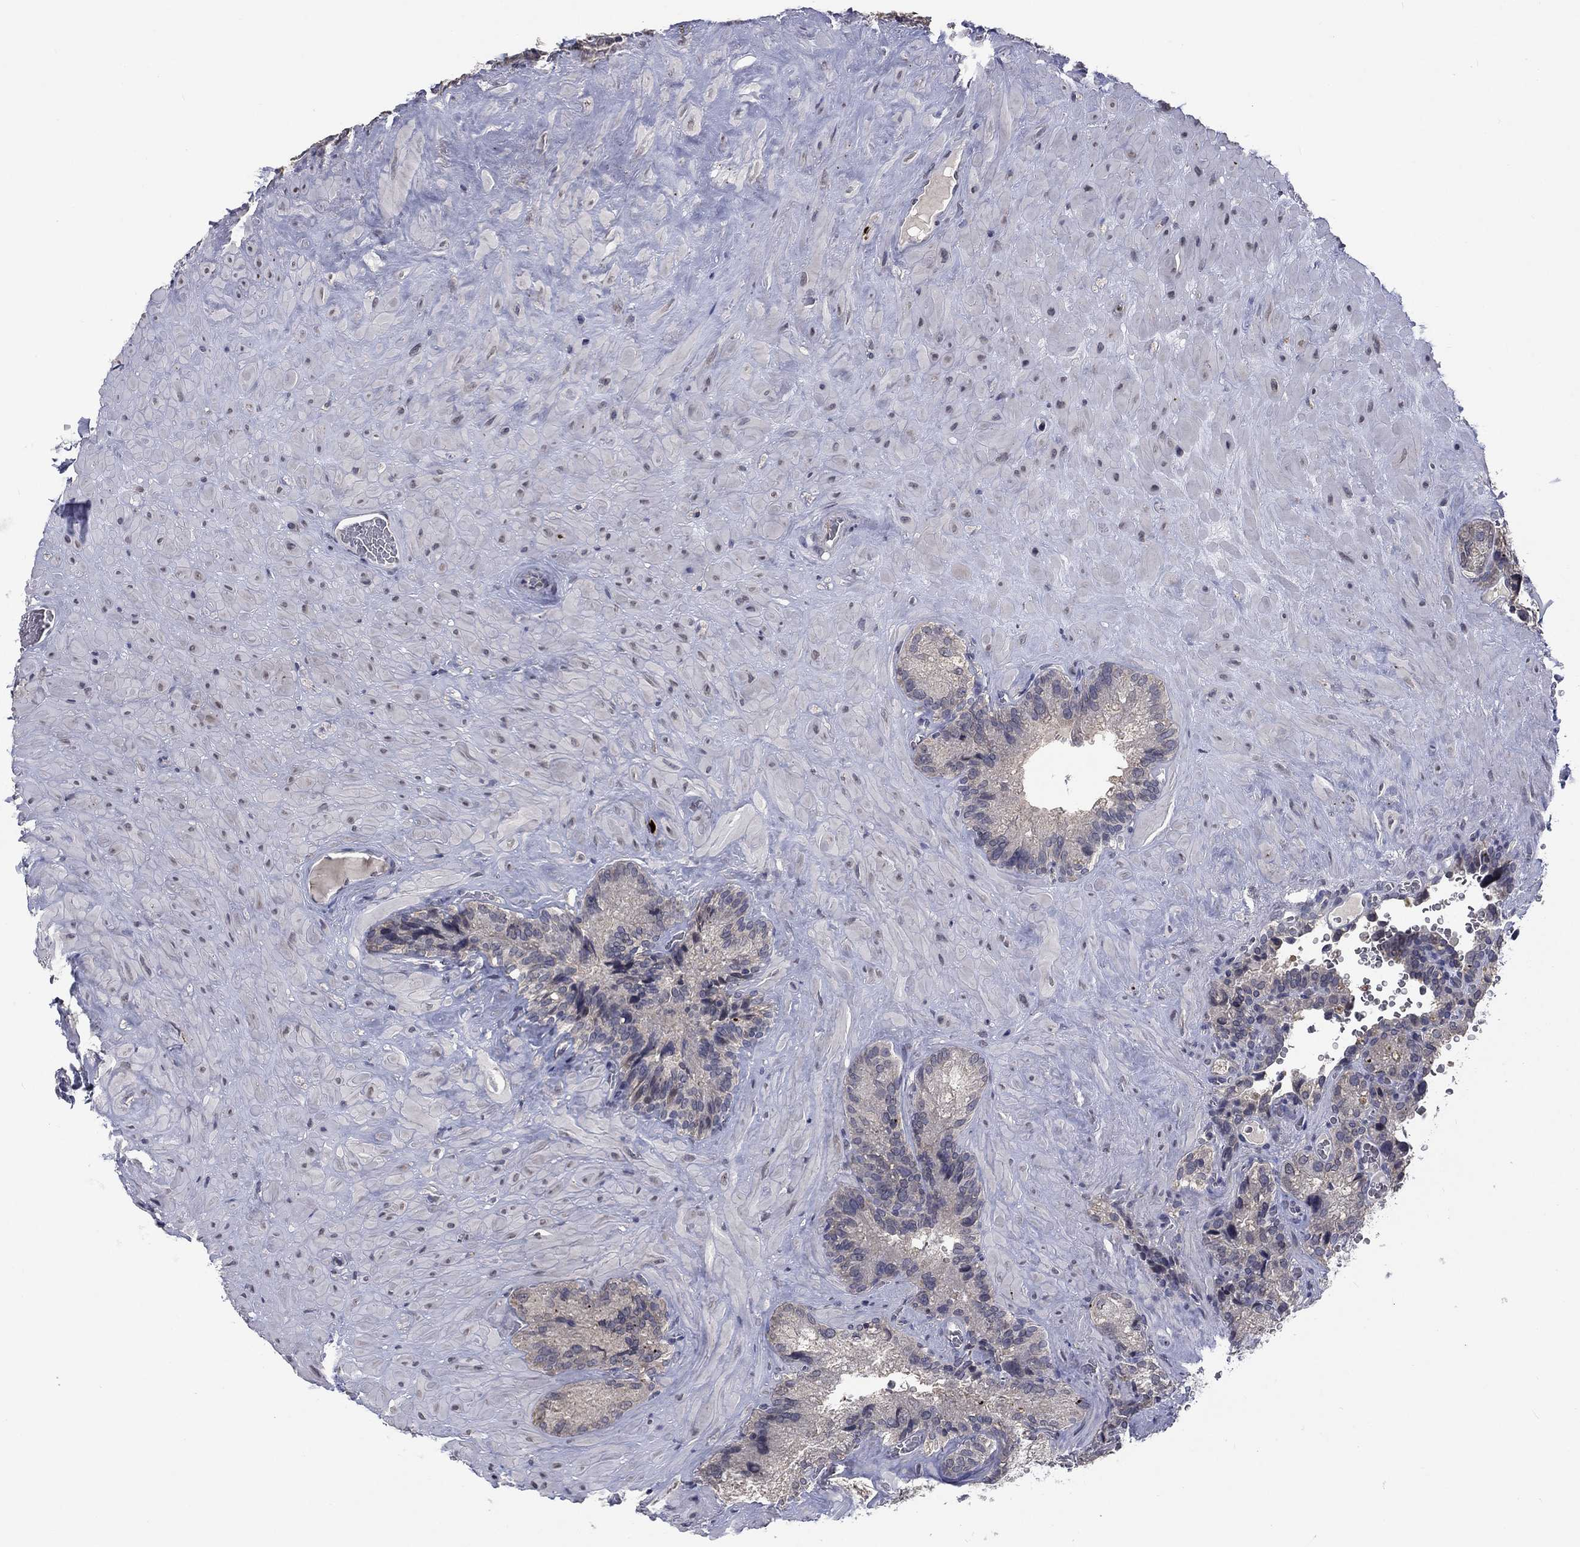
{"staining": {"intensity": "moderate", "quantity": "25%-75%", "location": "cytoplasmic/membranous"}, "tissue": "seminal vesicle", "cell_type": "Glandular cells", "image_type": "normal", "snomed": [{"axis": "morphology", "description": "Normal tissue, NOS"}, {"axis": "topography", "description": "Seminal veicle"}], "caption": "Seminal vesicle stained with a brown dye demonstrates moderate cytoplasmic/membranous positive staining in approximately 25%-75% of glandular cells.", "gene": "SPATA33", "patient": {"sex": "male", "age": 72}}